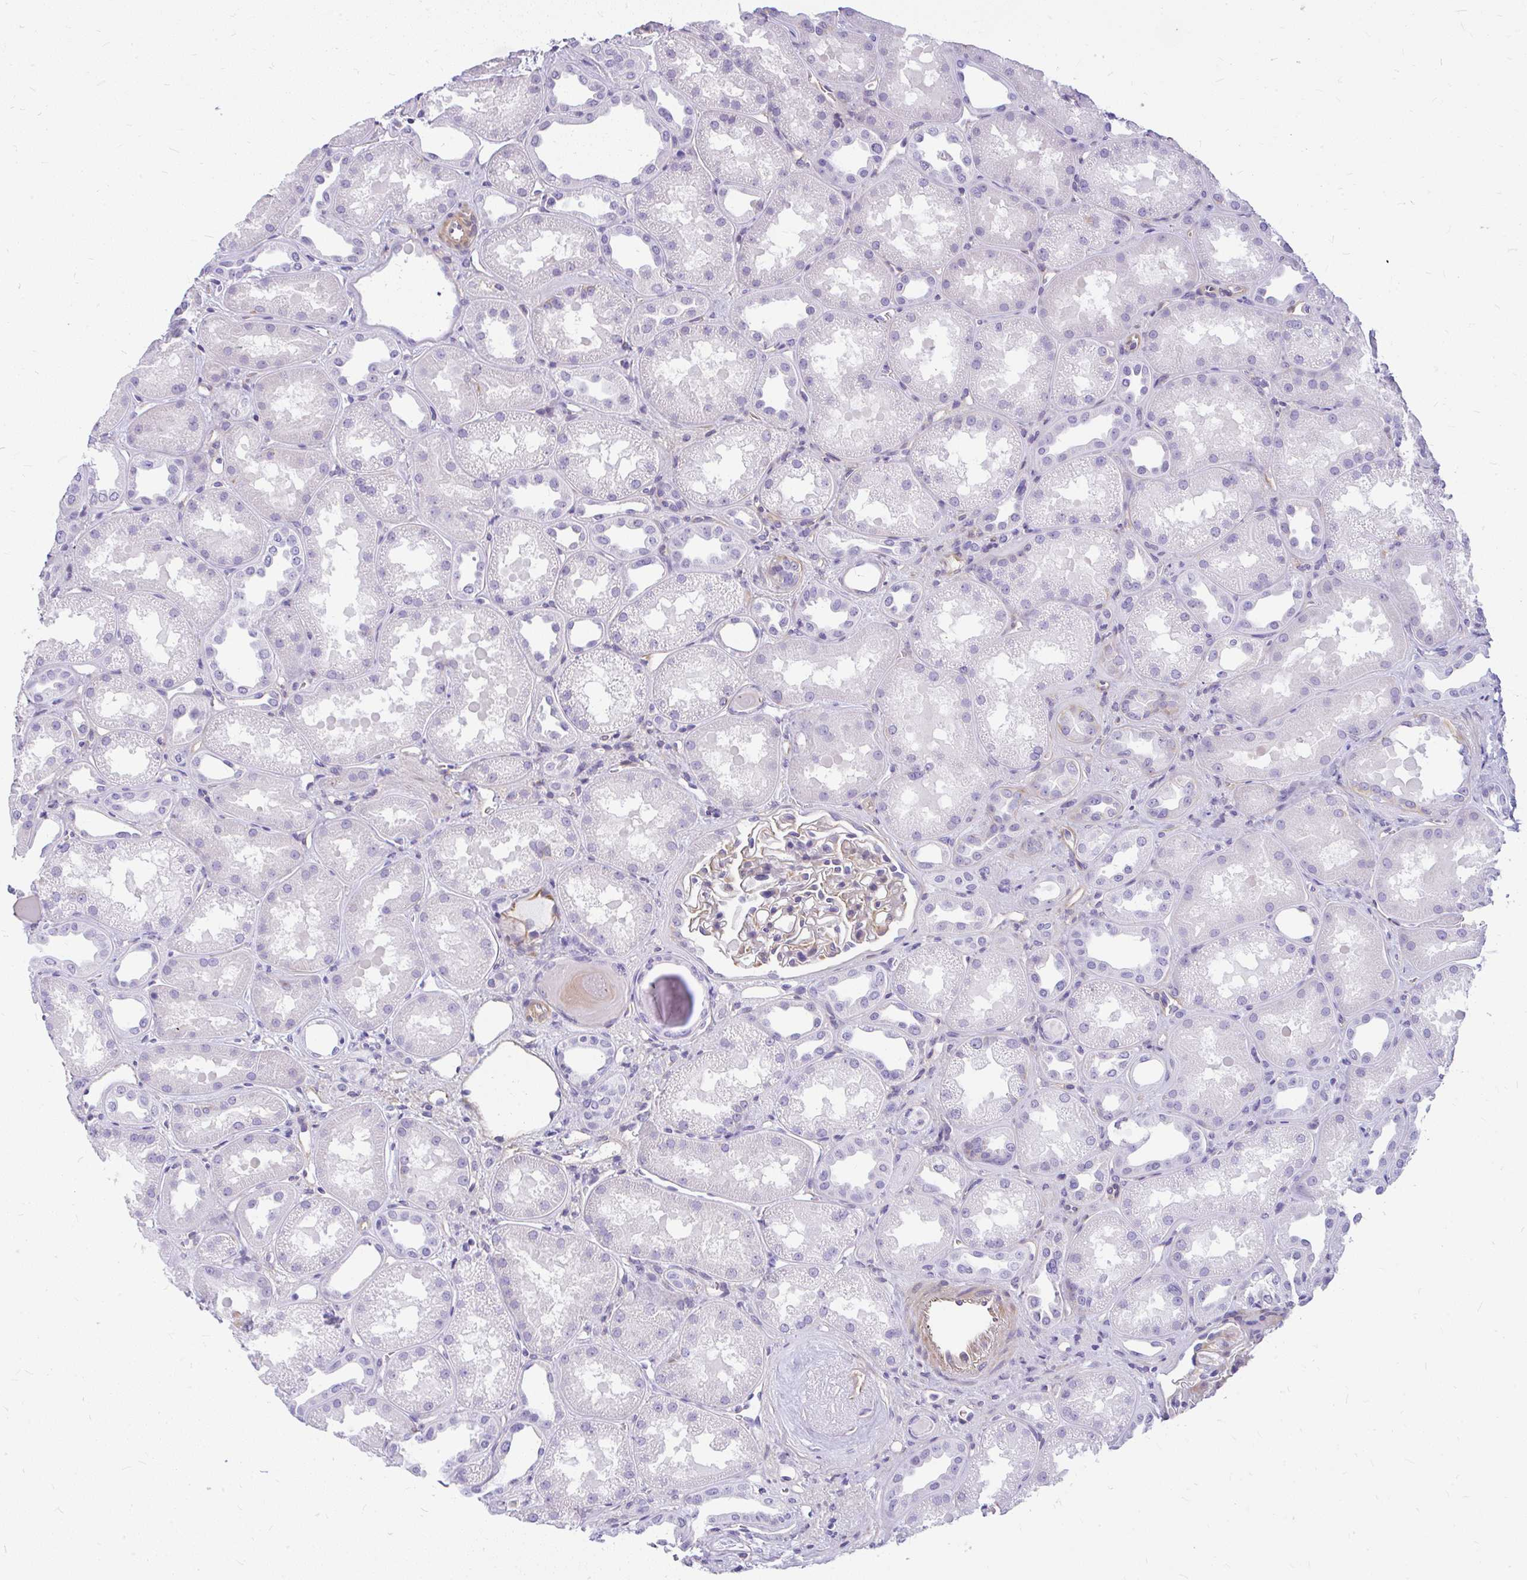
{"staining": {"intensity": "weak", "quantity": "25%-75%", "location": "cytoplasmic/membranous"}, "tissue": "kidney", "cell_type": "Cells in glomeruli", "image_type": "normal", "snomed": [{"axis": "morphology", "description": "Normal tissue, NOS"}, {"axis": "topography", "description": "Kidney"}], "caption": "Kidney stained with DAB immunohistochemistry reveals low levels of weak cytoplasmic/membranous expression in about 25%-75% of cells in glomeruli.", "gene": "FAM83C", "patient": {"sex": "male", "age": 61}}